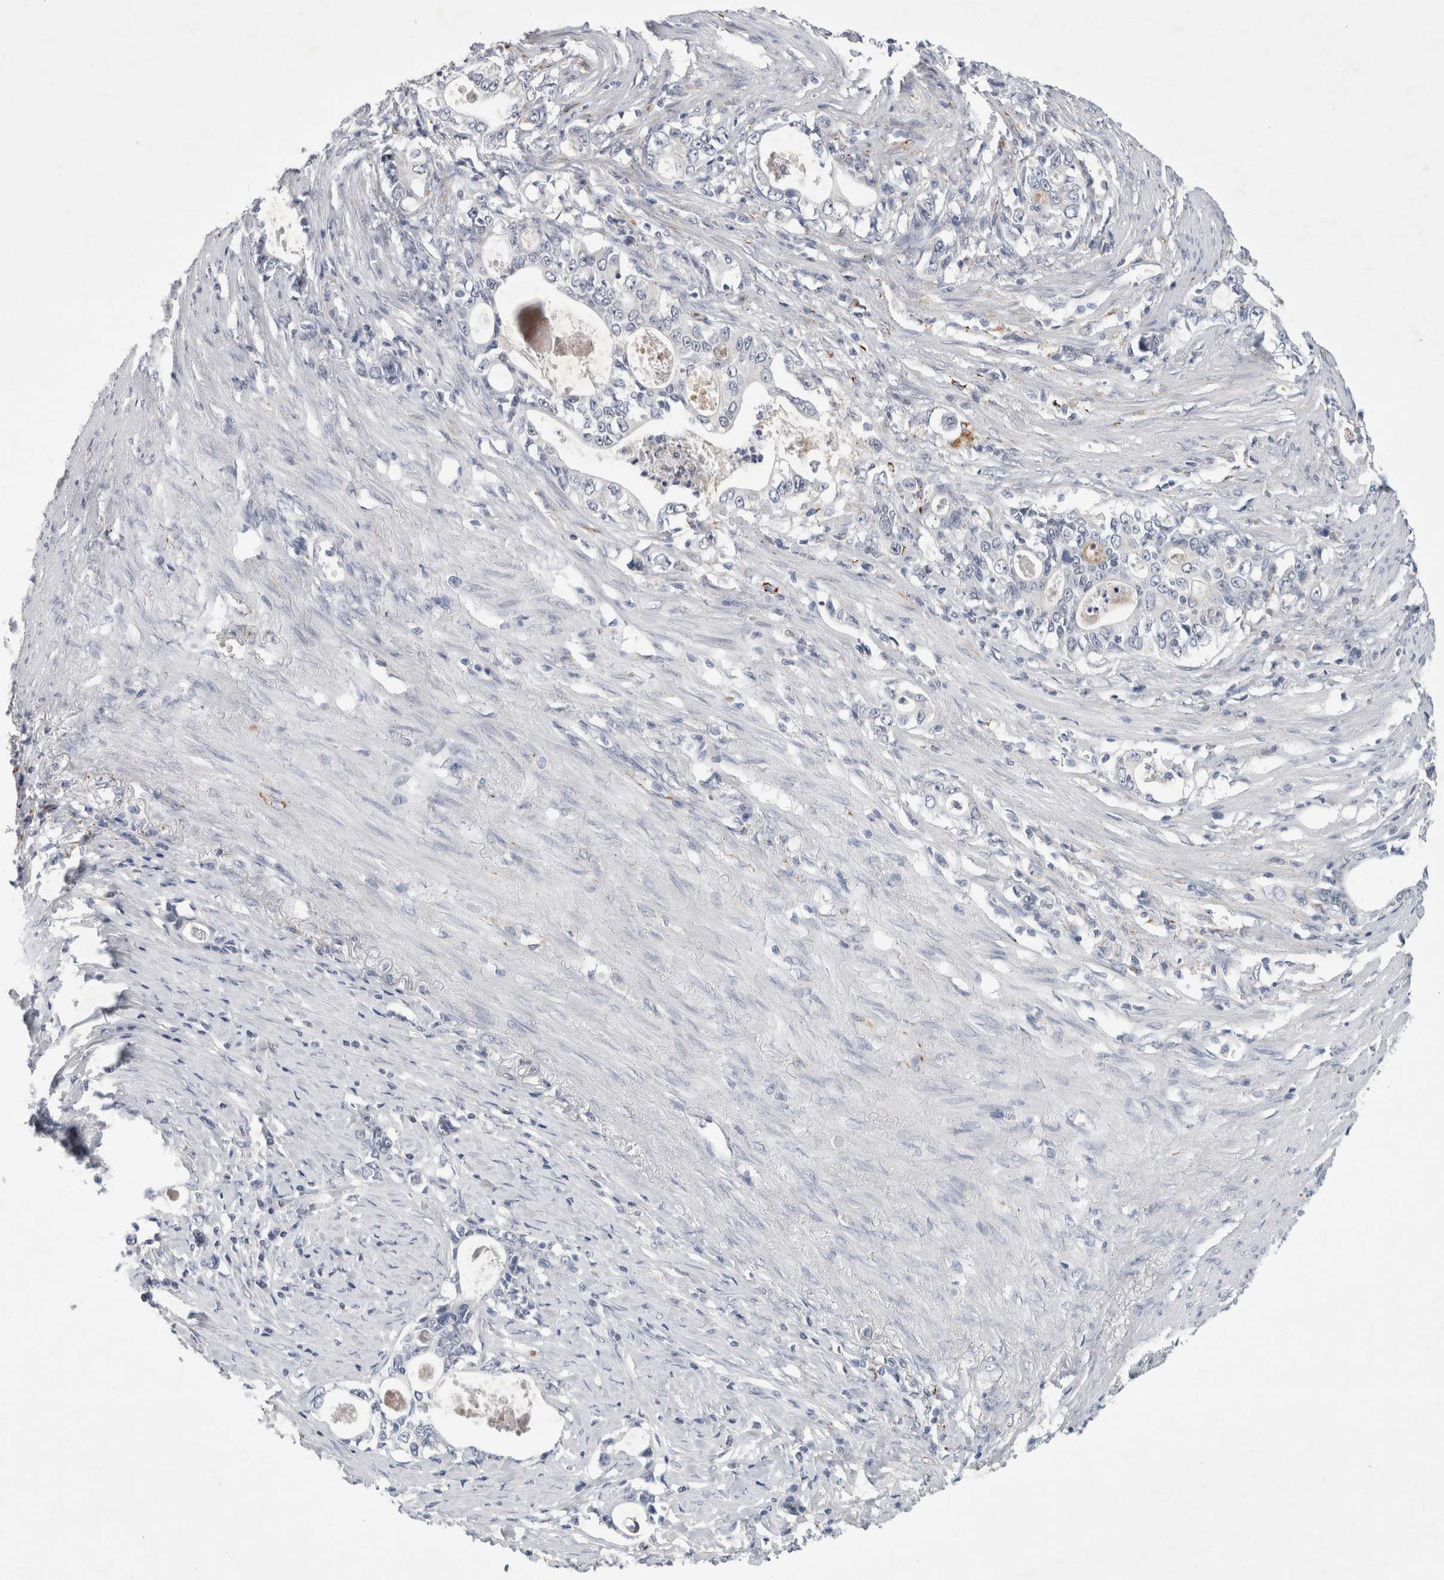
{"staining": {"intensity": "negative", "quantity": "none", "location": "none"}, "tissue": "stomach cancer", "cell_type": "Tumor cells", "image_type": "cancer", "snomed": [{"axis": "morphology", "description": "Adenocarcinoma, NOS"}, {"axis": "topography", "description": "Stomach, lower"}], "caption": "Stomach adenocarcinoma was stained to show a protein in brown. There is no significant positivity in tumor cells.", "gene": "NIPA1", "patient": {"sex": "female", "age": 72}}